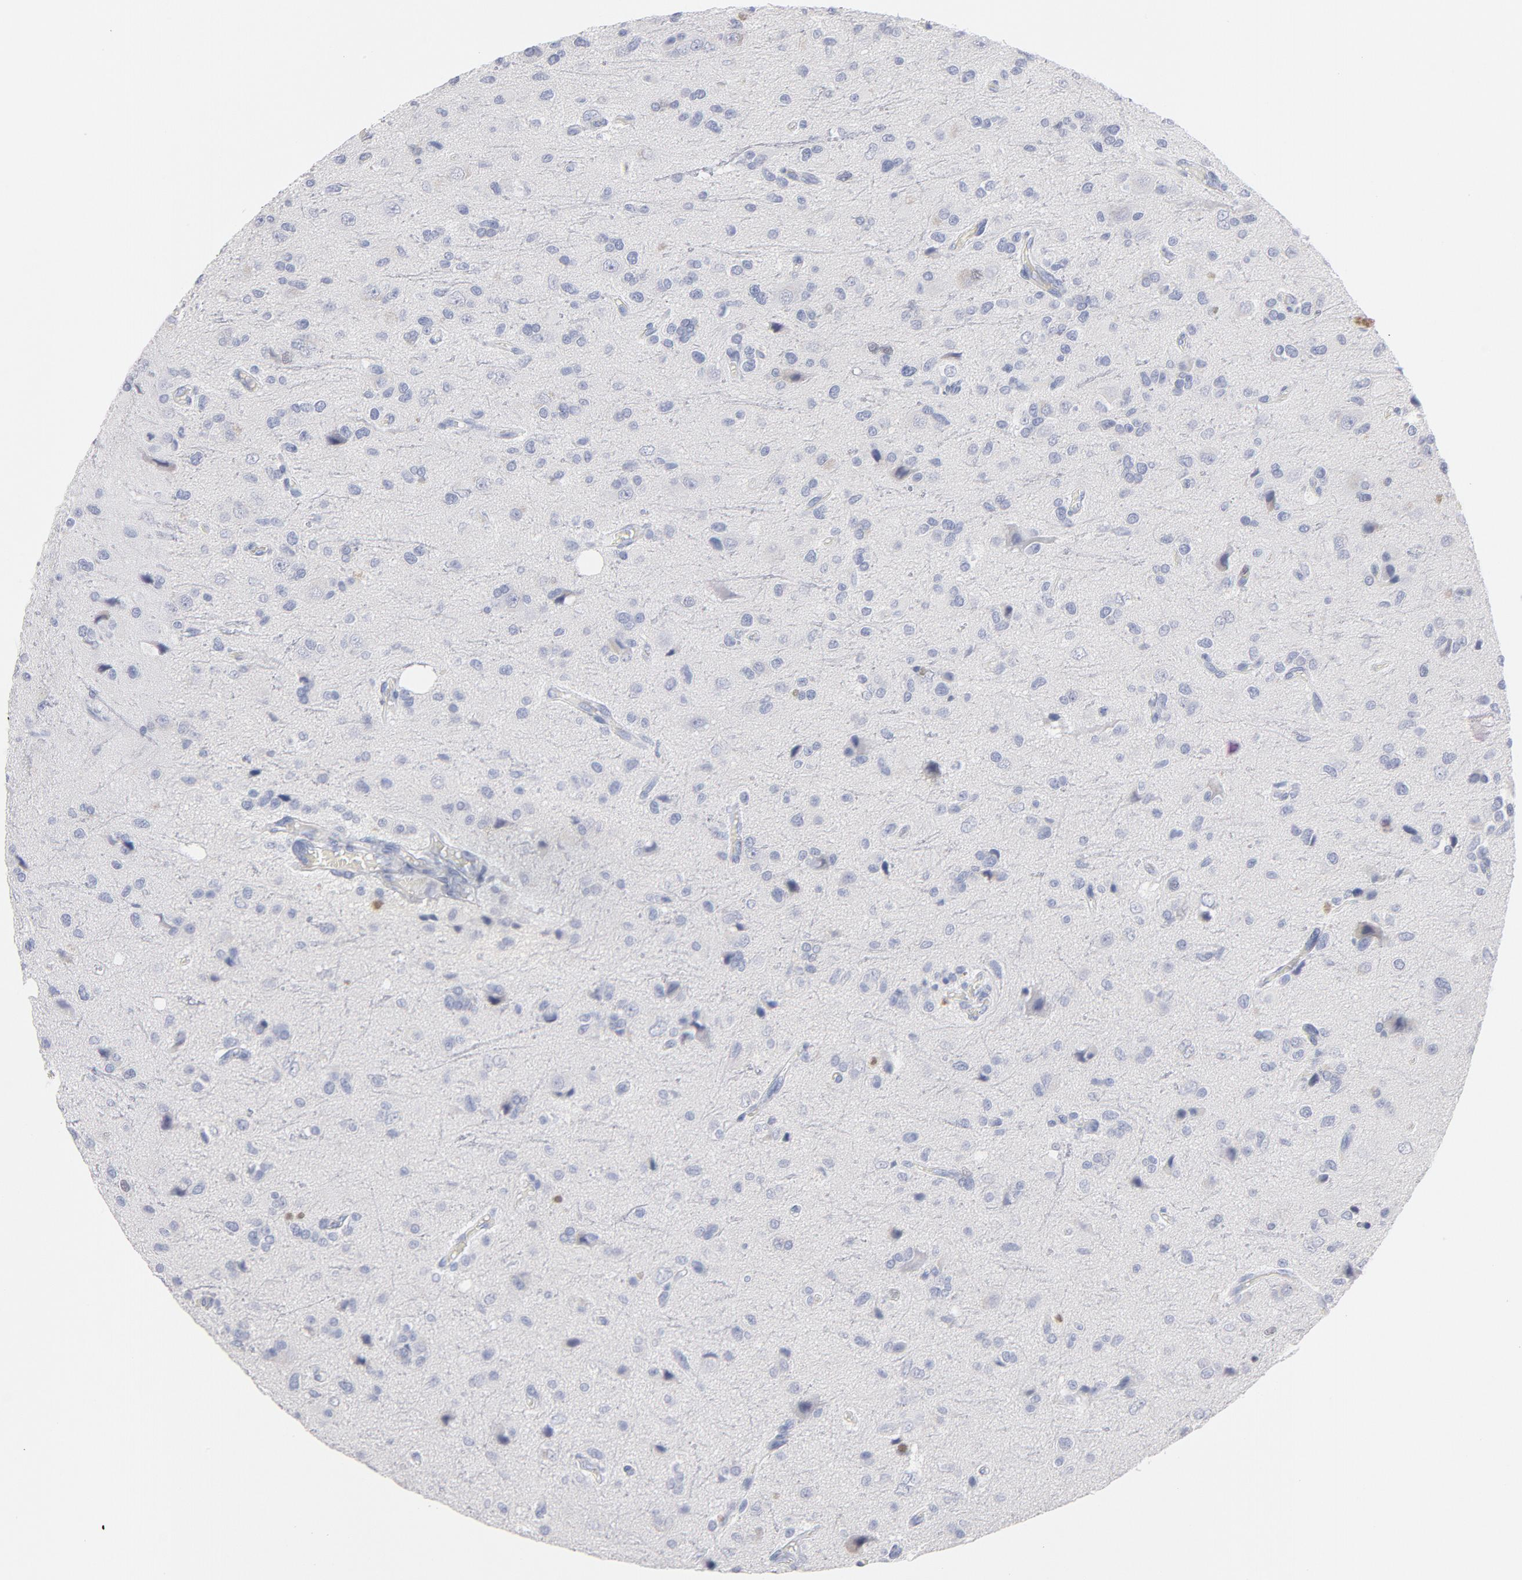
{"staining": {"intensity": "strong", "quantity": "<25%", "location": "nuclear"}, "tissue": "glioma", "cell_type": "Tumor cells", "image_type": "cancer", "snomed": [{"axis": "morphology", "description": "Glioma, malignant, High grade"}, {"axis": "topography", "description": "Brain"}], "caption": "Human glioma stained with a protein marker shows strong staining in tumor cells.", "gene": "MCM7", "patient": {"sex": "male", "age": 47}}